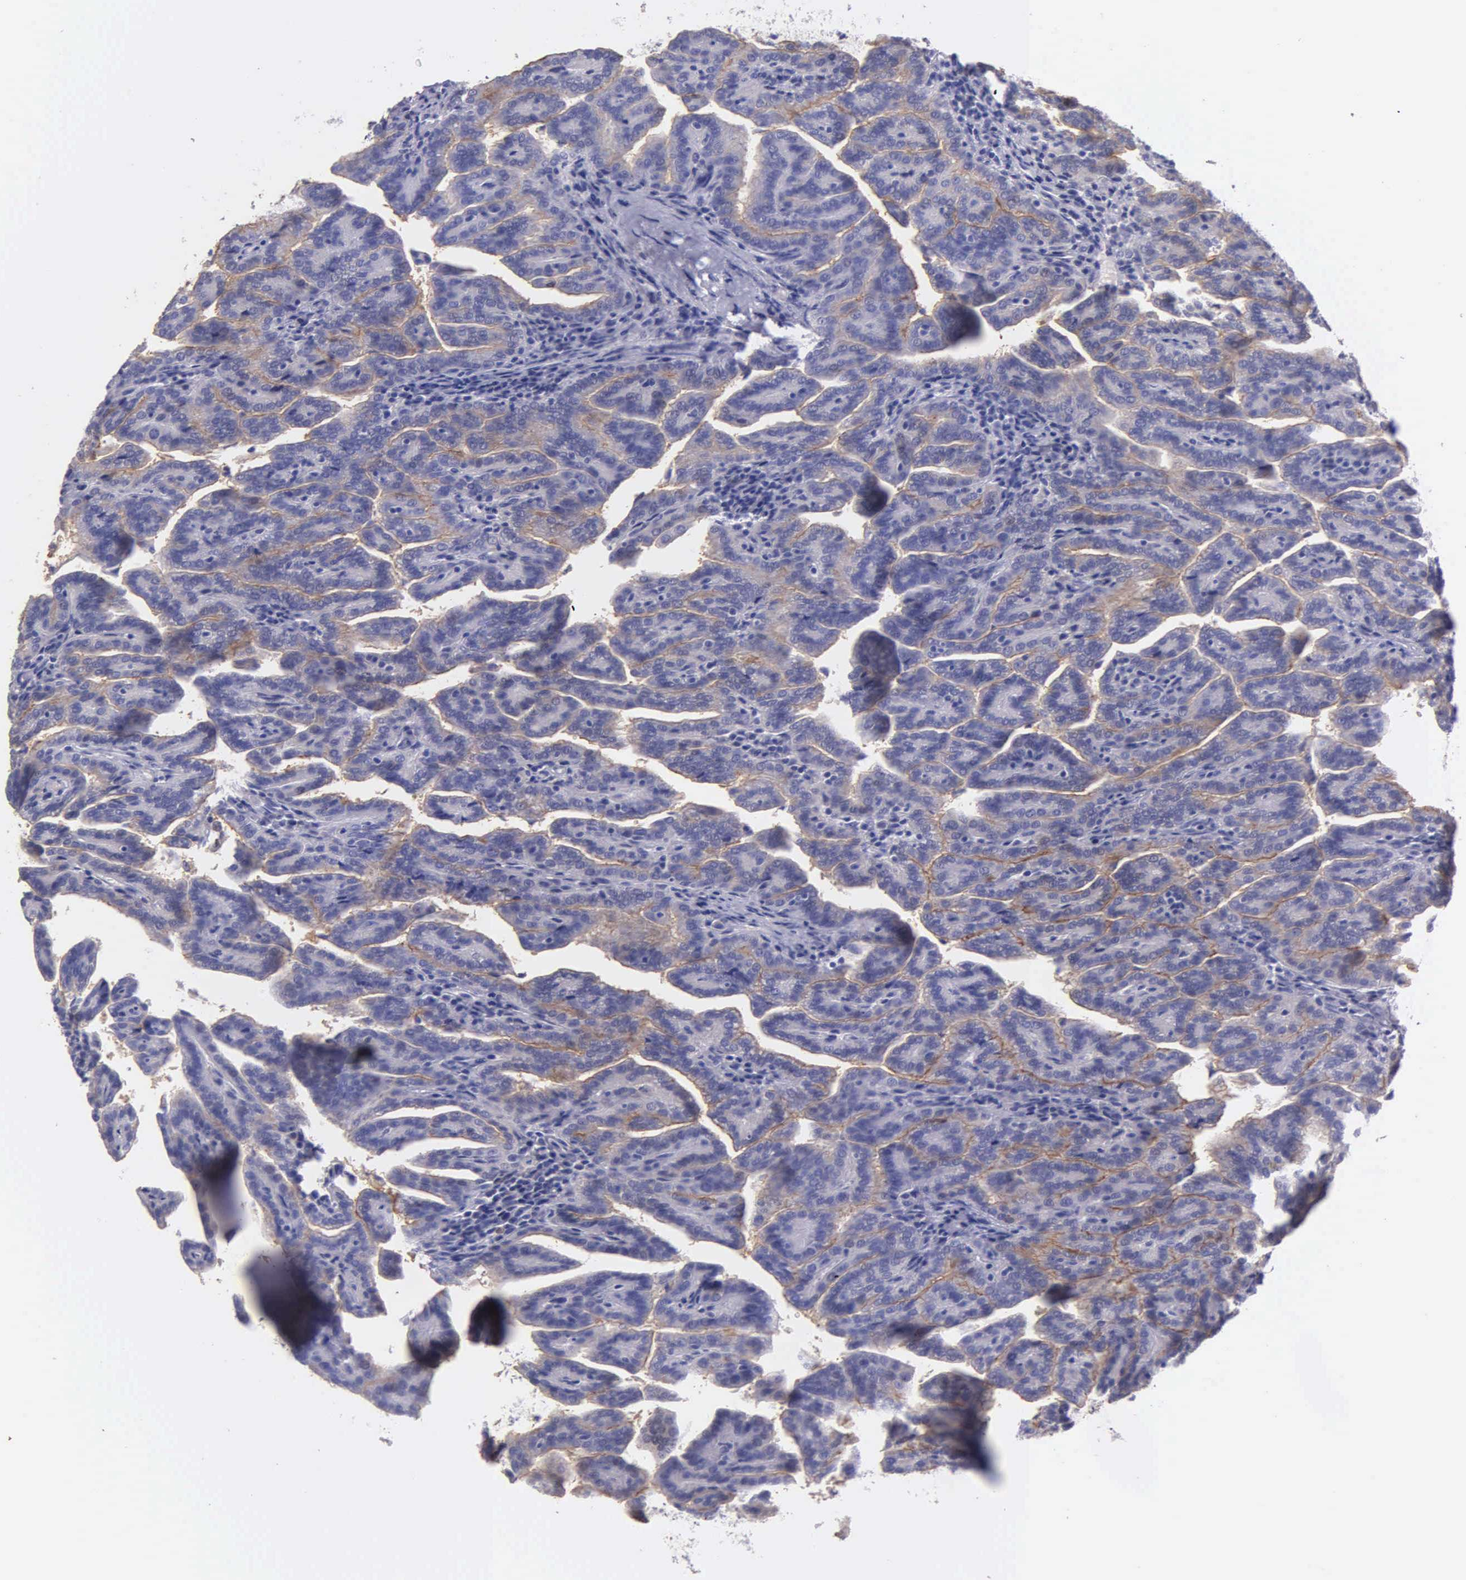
{"staining": {"intensity": "negative", "quantity": "none", "location": "none"}, "tissue": "renal cancer", "cell_type": "Tumor cells", "image_type": "cancer", "snomed": [{"axis": "morphology", "description": "Adenocarcinoma, NOS"}, {"axis": "topography", "description": "Kidney"}], "caption": "IHC image of neoplastic tissue: renal adenocarcinoma stained with DAB demonstrates no significant protein staining in tumor cells.", "gene": "GSTT2", "patient": {"sex": "male", "age": 61}}